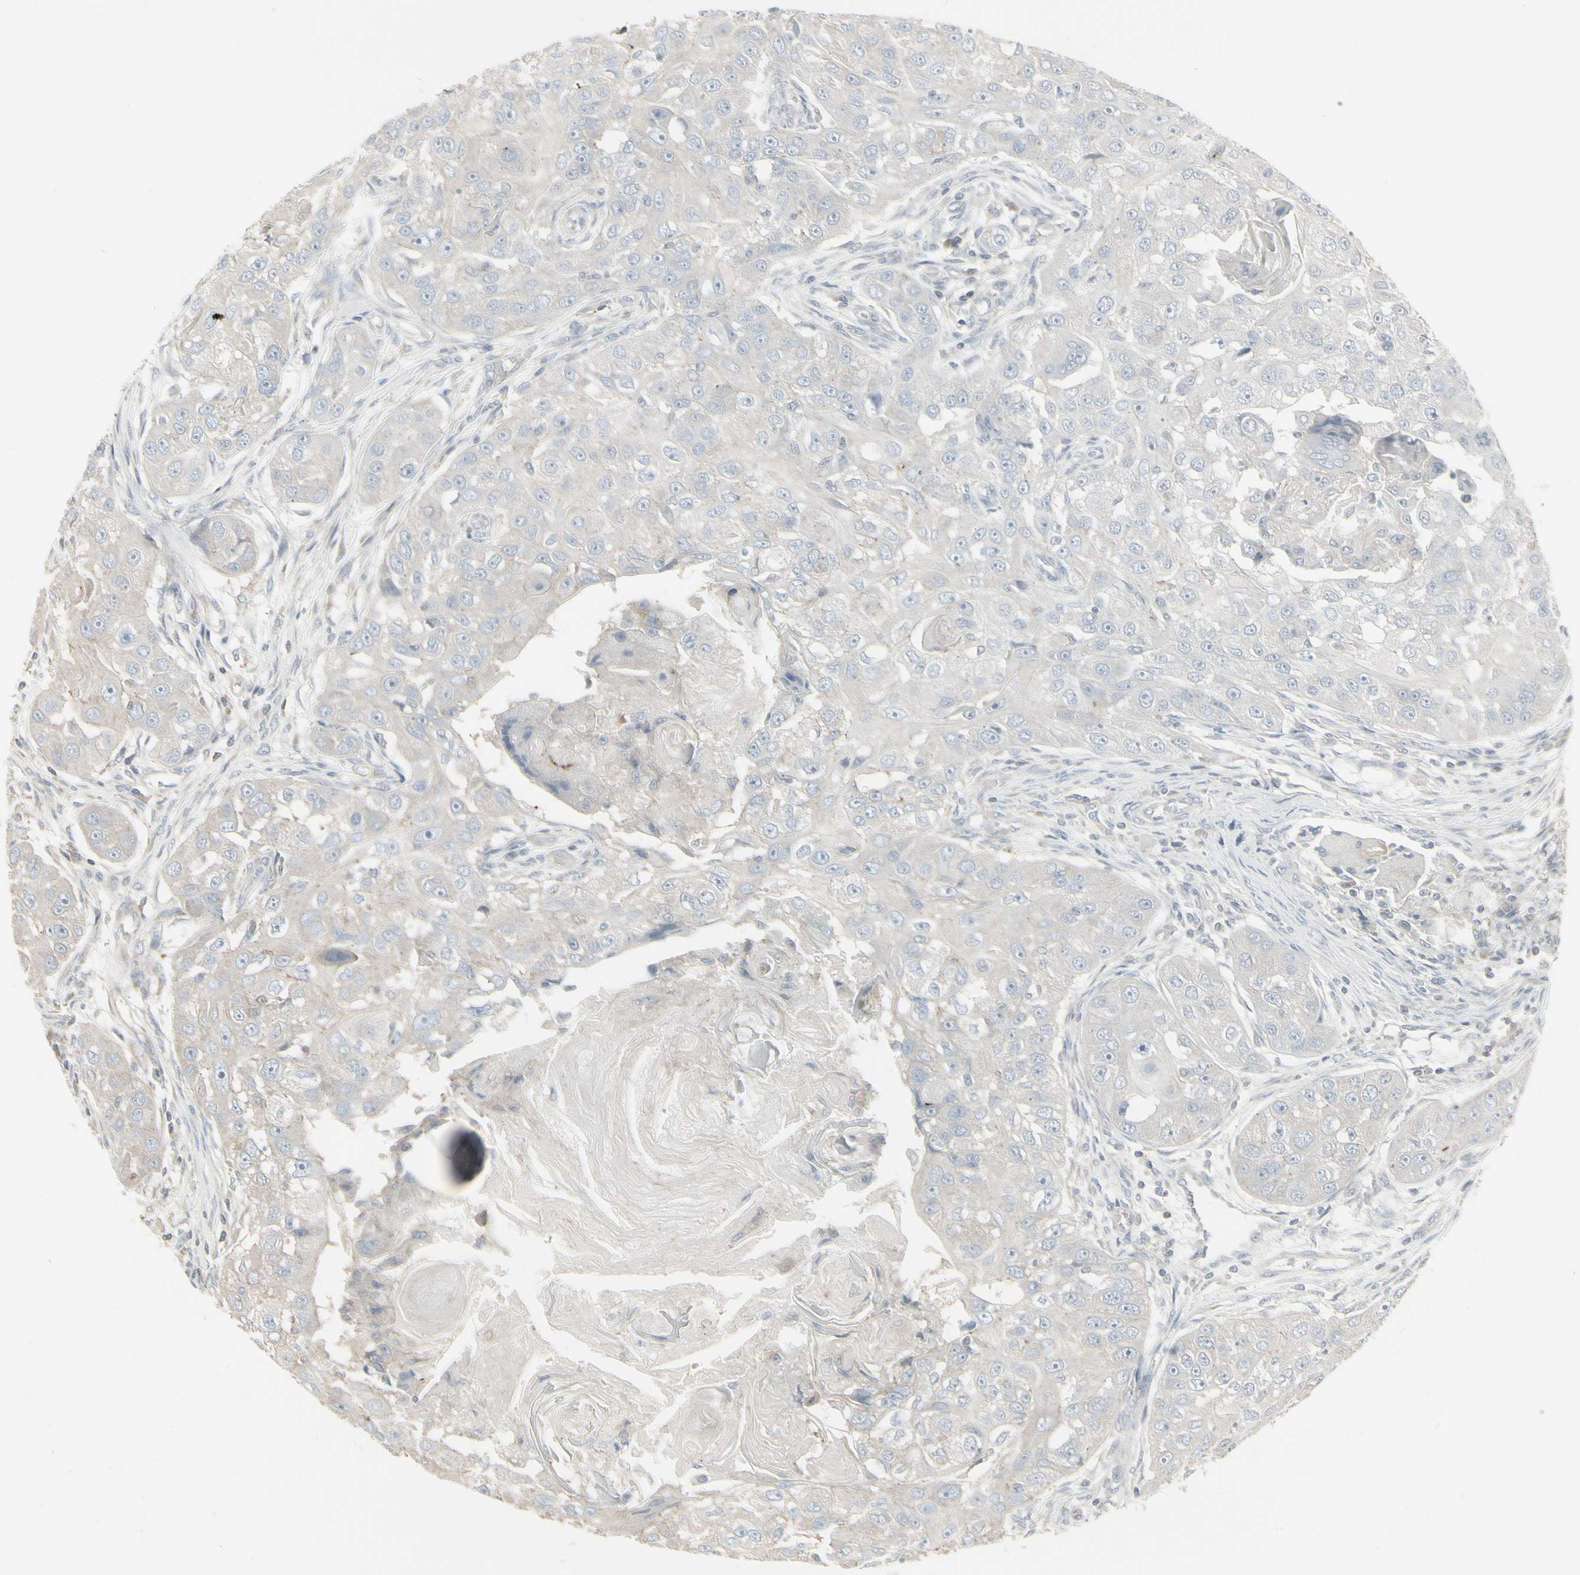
{"staining": {"intensity": "negative", "quantity": "none", "location": "none"}, "tissue": "head and neck cancer", "cell_type": "Tumor cells", "image_type": "cancer", "snomed": [{"axis": "morphology", "description": "Normal tissue, NOS"}, {"axis": "morphology", "description": "Squamous cell carcinoma, NOS"}, {"axis": "topography", "description": "Skeletal muscle"}, {"axis": "topography", "description": "Head-Neck"}], "caption": "Immunohistochemistry micrograph of neoplastic tissue: human squamous cell carcinoma (head and neck) stained with DAB exhibits no significant protein staining in tumor cells. Nuclei are stained in blue.", "gene": "EPS15", "patient": {"sex": "male", "age": 51}}